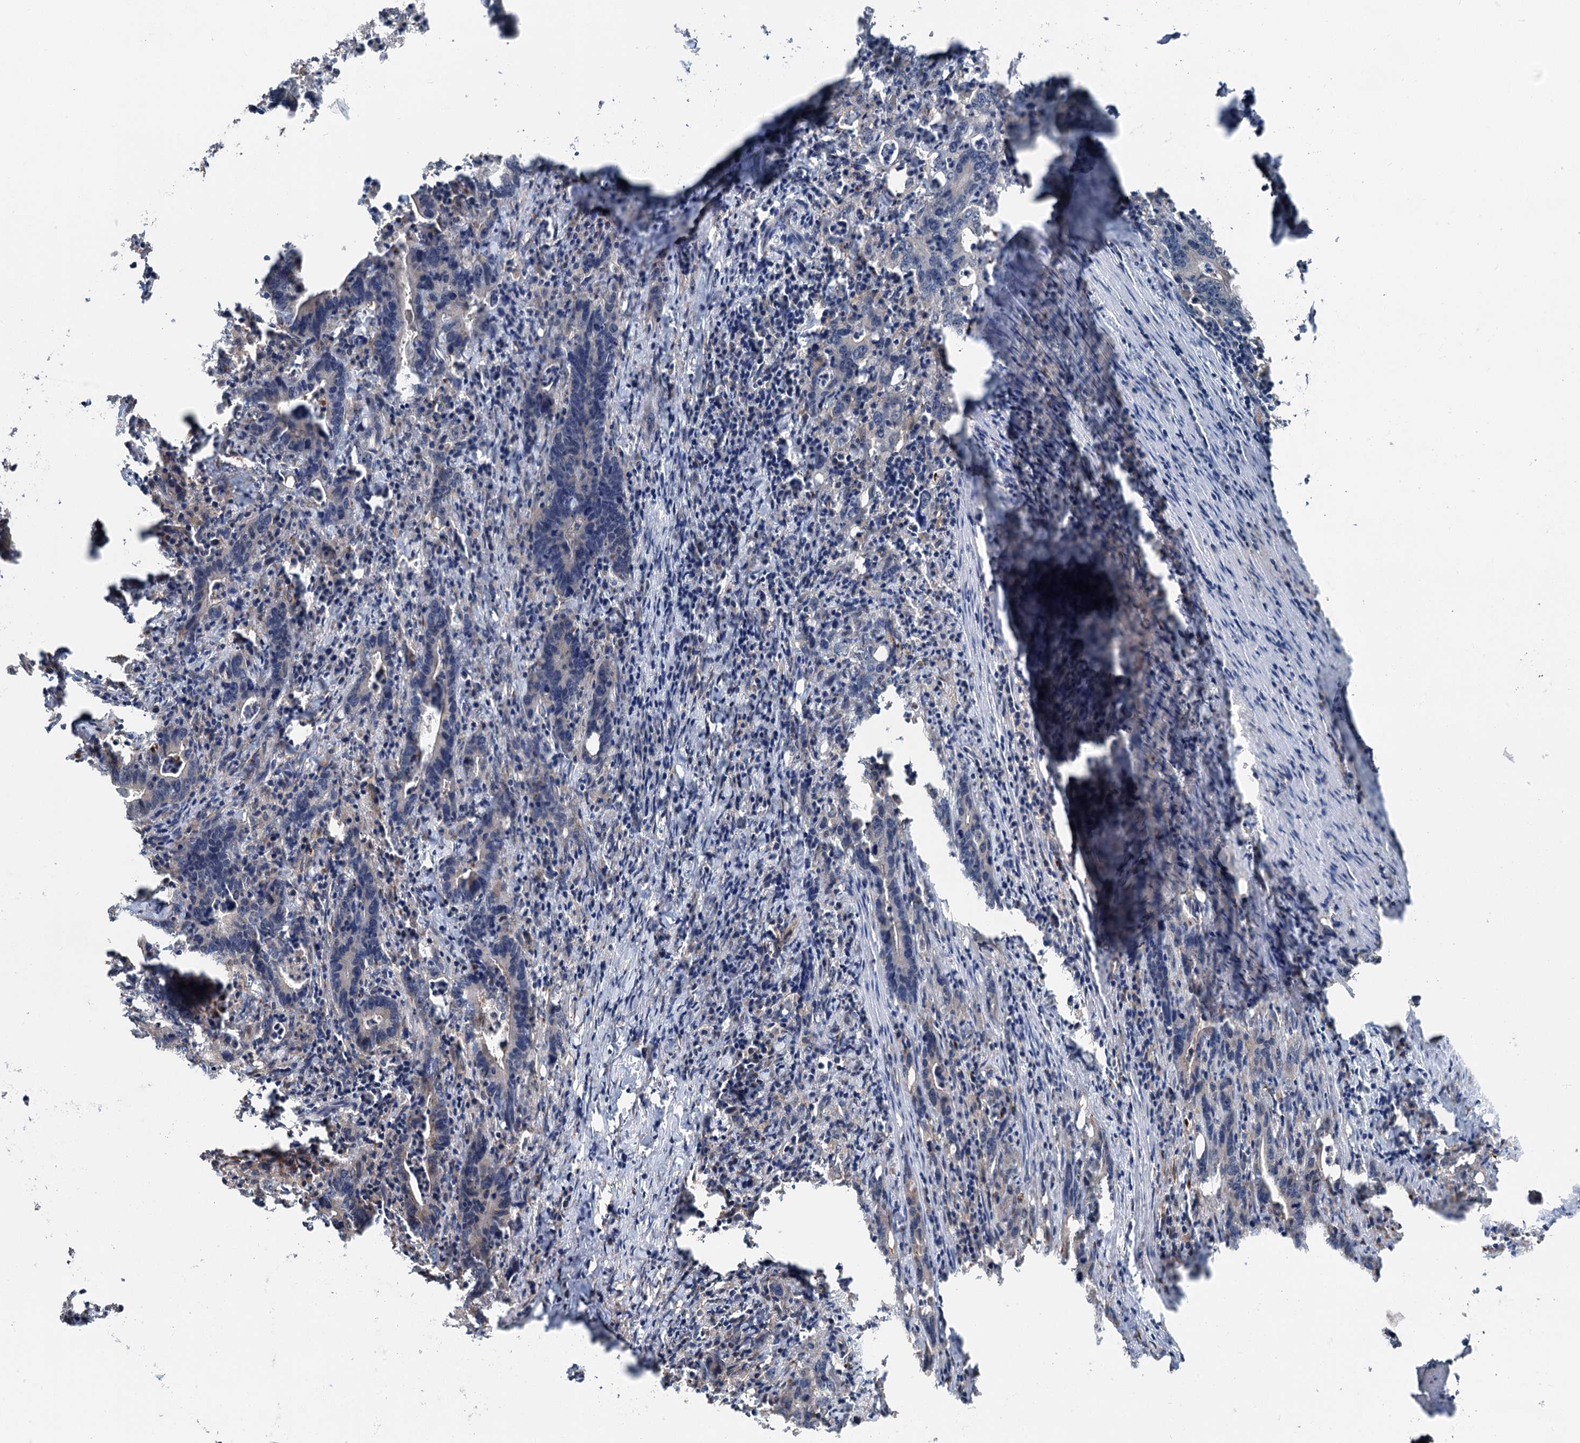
{"staining": {"intensity": "negative", "quantity": "none", "location": "none"}, "tissue": "colorectal cancer", "cell_type": "Tumor cells", "image_type": "cancer", "snomed": [{"axis": "morphology", "description": "Adenocarcinoma, NOS"}, {"axis": "topography", "description": "Colon"}], "caption": "IHC photomicrograph of neoplastic tissue: human colorectal cancer stained with DAB displays no significant protein positivity in tumor cells.", "gene": "PSMD13", "patient": {"sex": "female", "age": 75}}